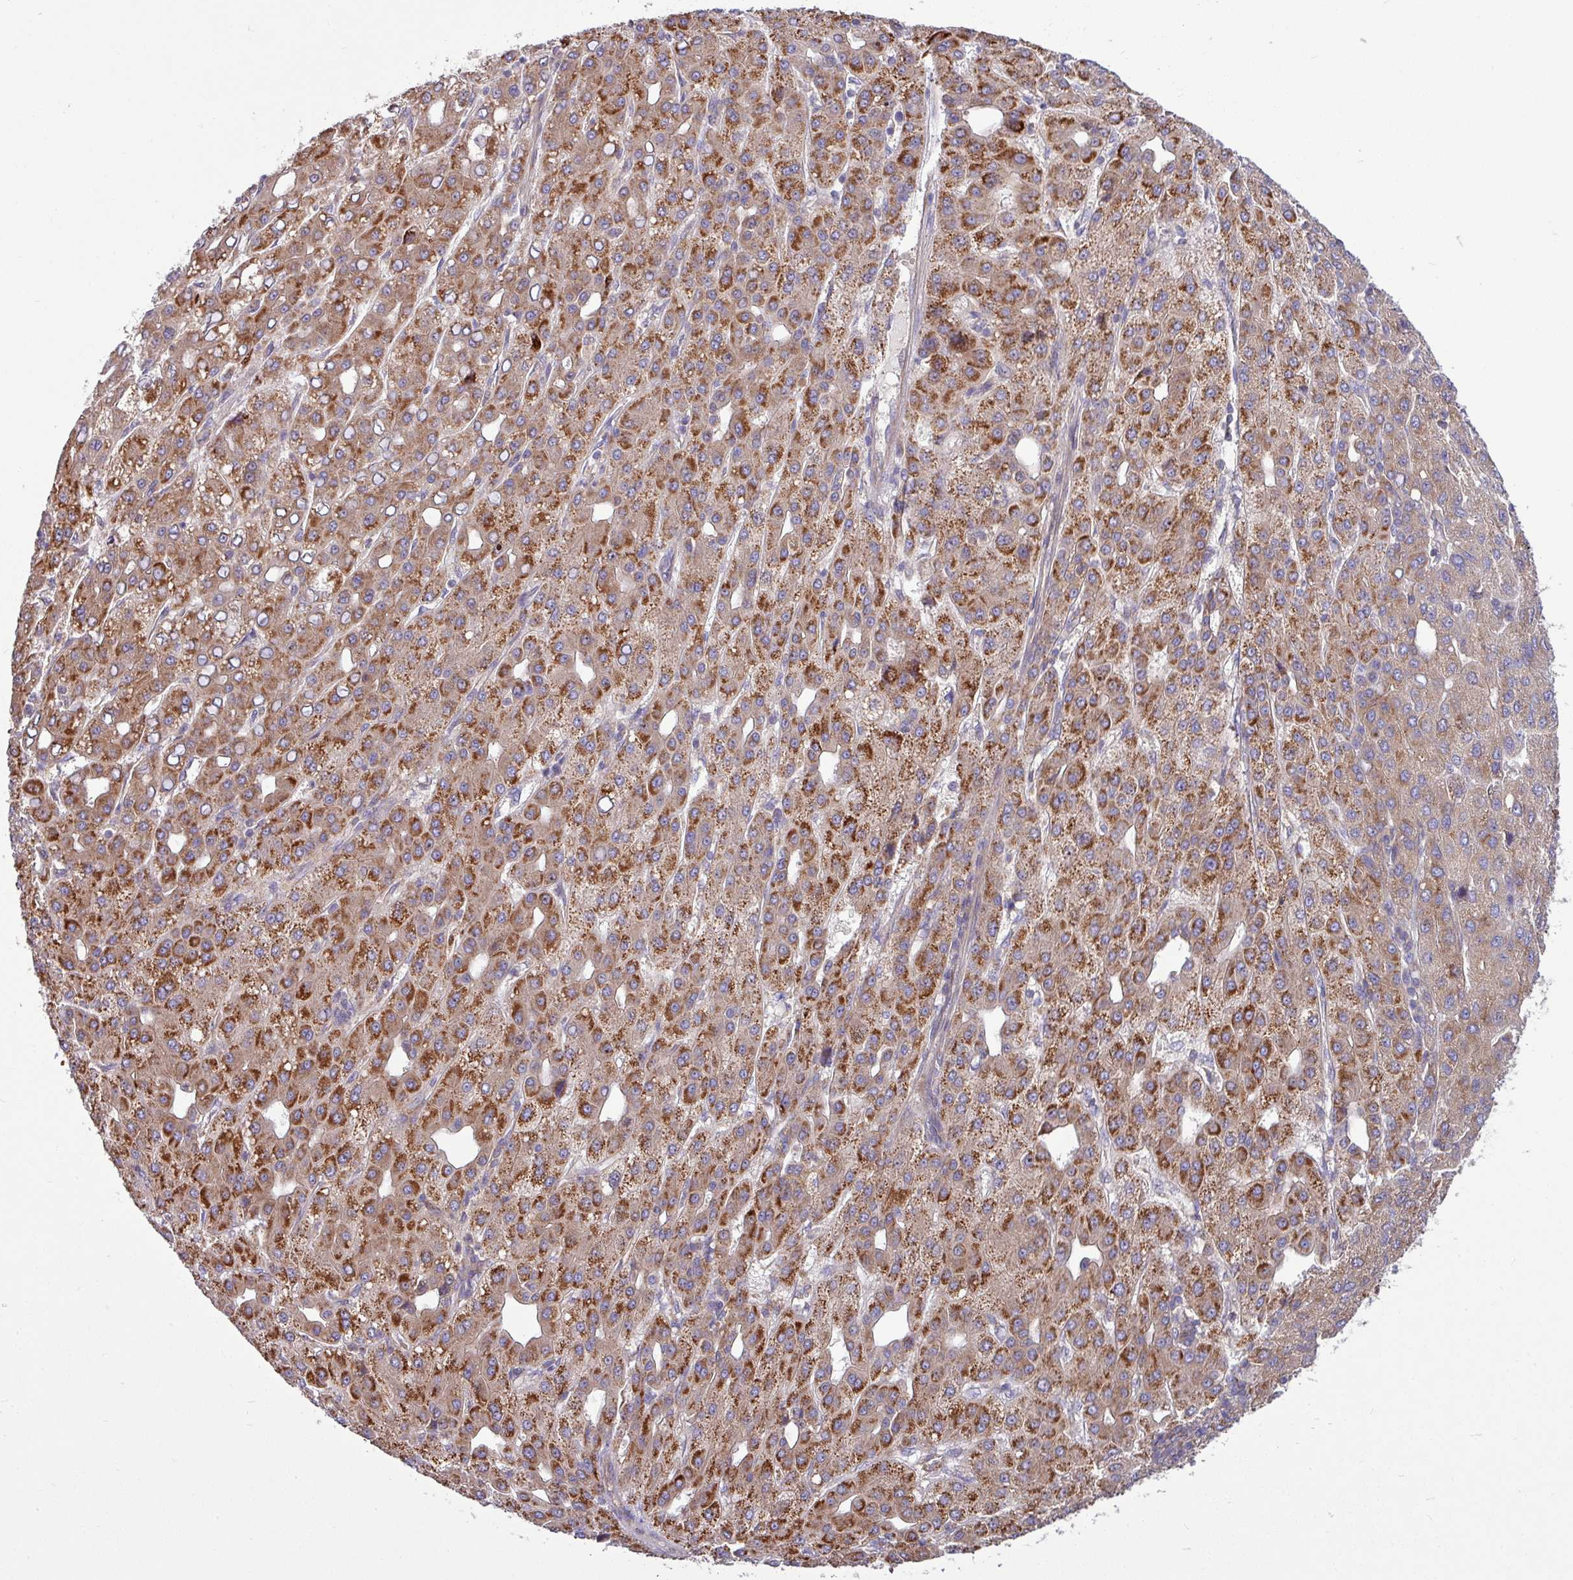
{"staining": {"intensity": "strong", "quantity": "25%-75%", "location": "cytoplasmic/membranous"}, "tissue": "liver cancer", "cell_type": "Tumor cells", "image_type": "cancer", "snomed": [{"axis": "morphology", "description": "Carcinoma, Hepatocellular, NOS"}, {"axis": "topography", "description": "Liver"}], "caption": "Immunohistochemical staining of liver cancer displays high levels of strong cytoplasmic/membranous protein expression in approximately 25%-75% of tumor cells.", "gene": "LSM12", "patient": {"sex": "male", "age": 65}}